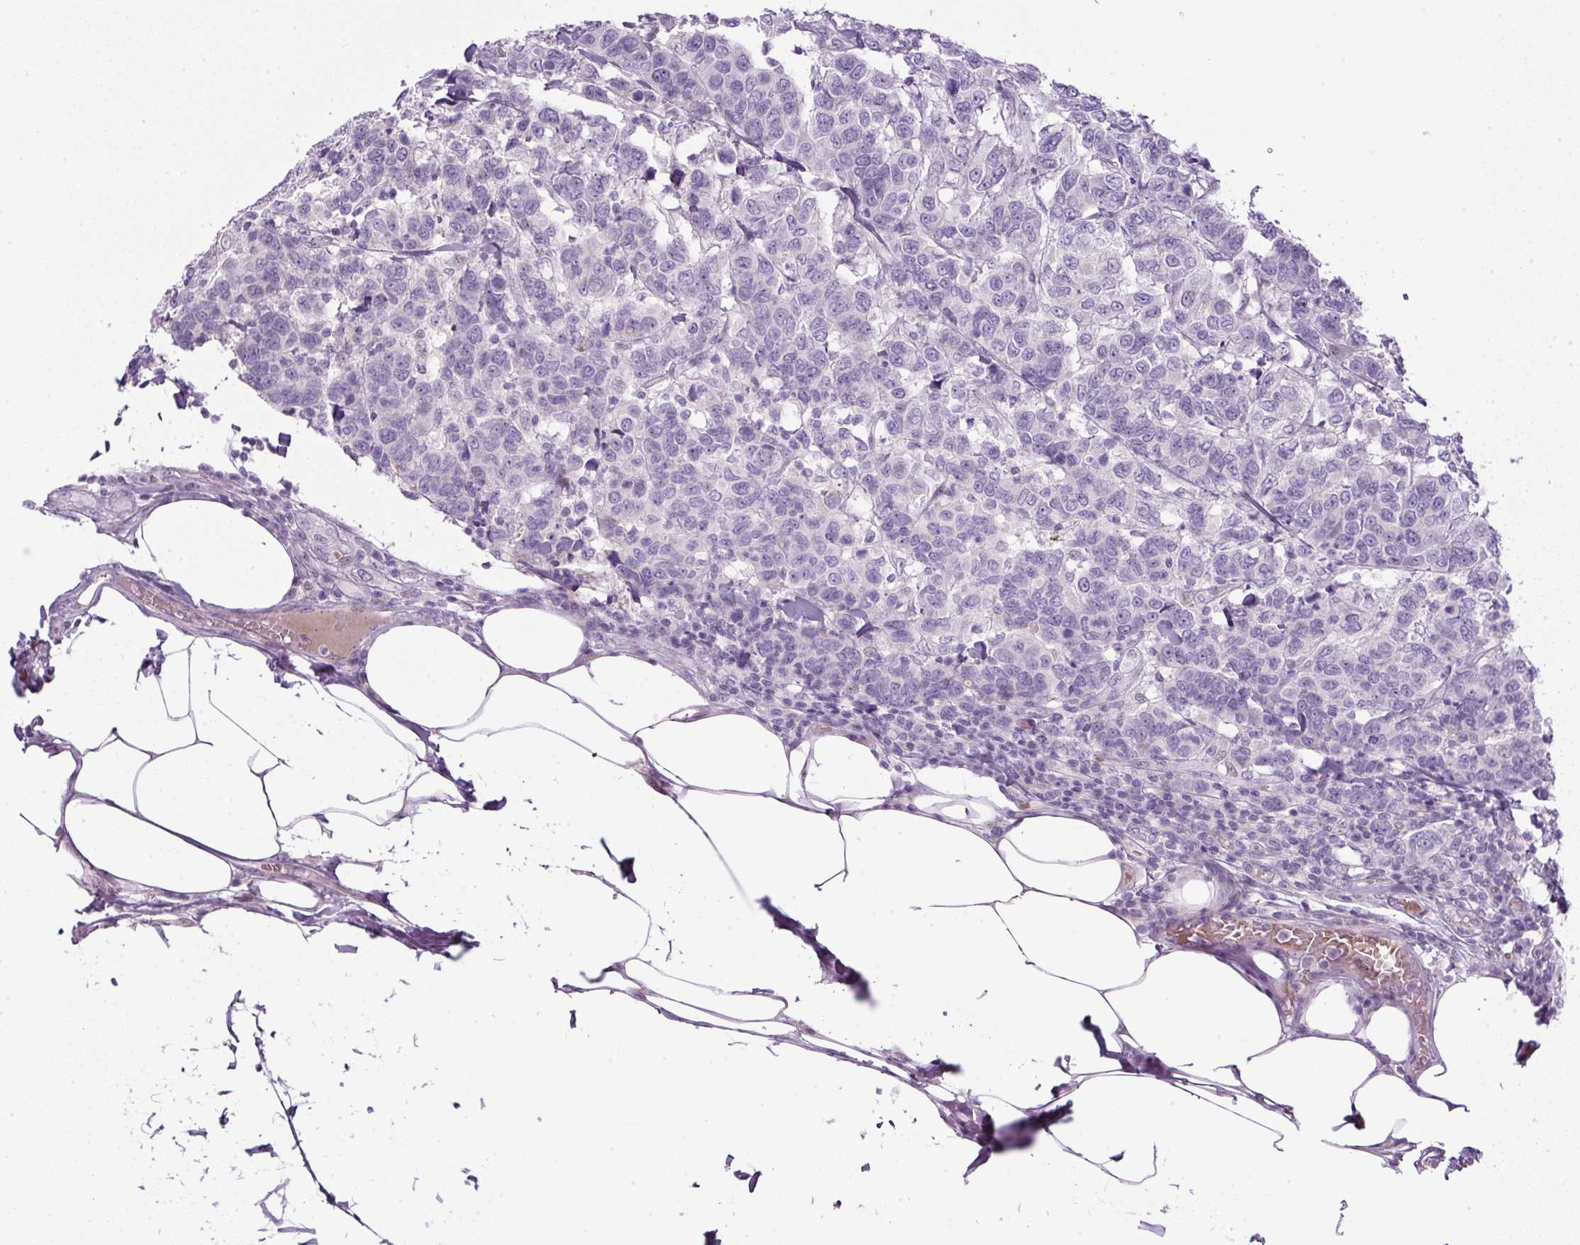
{"staining": {"intensity": "negative", "quantity": "none", "location": "none"}, "tissue": "breast cancer", "cell_type": "Tumor cells", "image_type": "cancer", "snomed": [{"axis": "morphology", "description": "Duct carcinoma"}, {"axis": "topography", "description": "Breast"}], "caption": "Immunohistochemistry (IHC) micrograph of breast cancer stained for a protein (brown), which shows no expression in tumor cells. (Stains: DAB (3,3'-diaminobenzidine) immunohistochemistry (IHC) with hematoxylin counter stain, Microscopy: brightfield microscopy at high magnification).", "gene": "FGFBP3", "patient": {"sex": "female", "age": 55}}